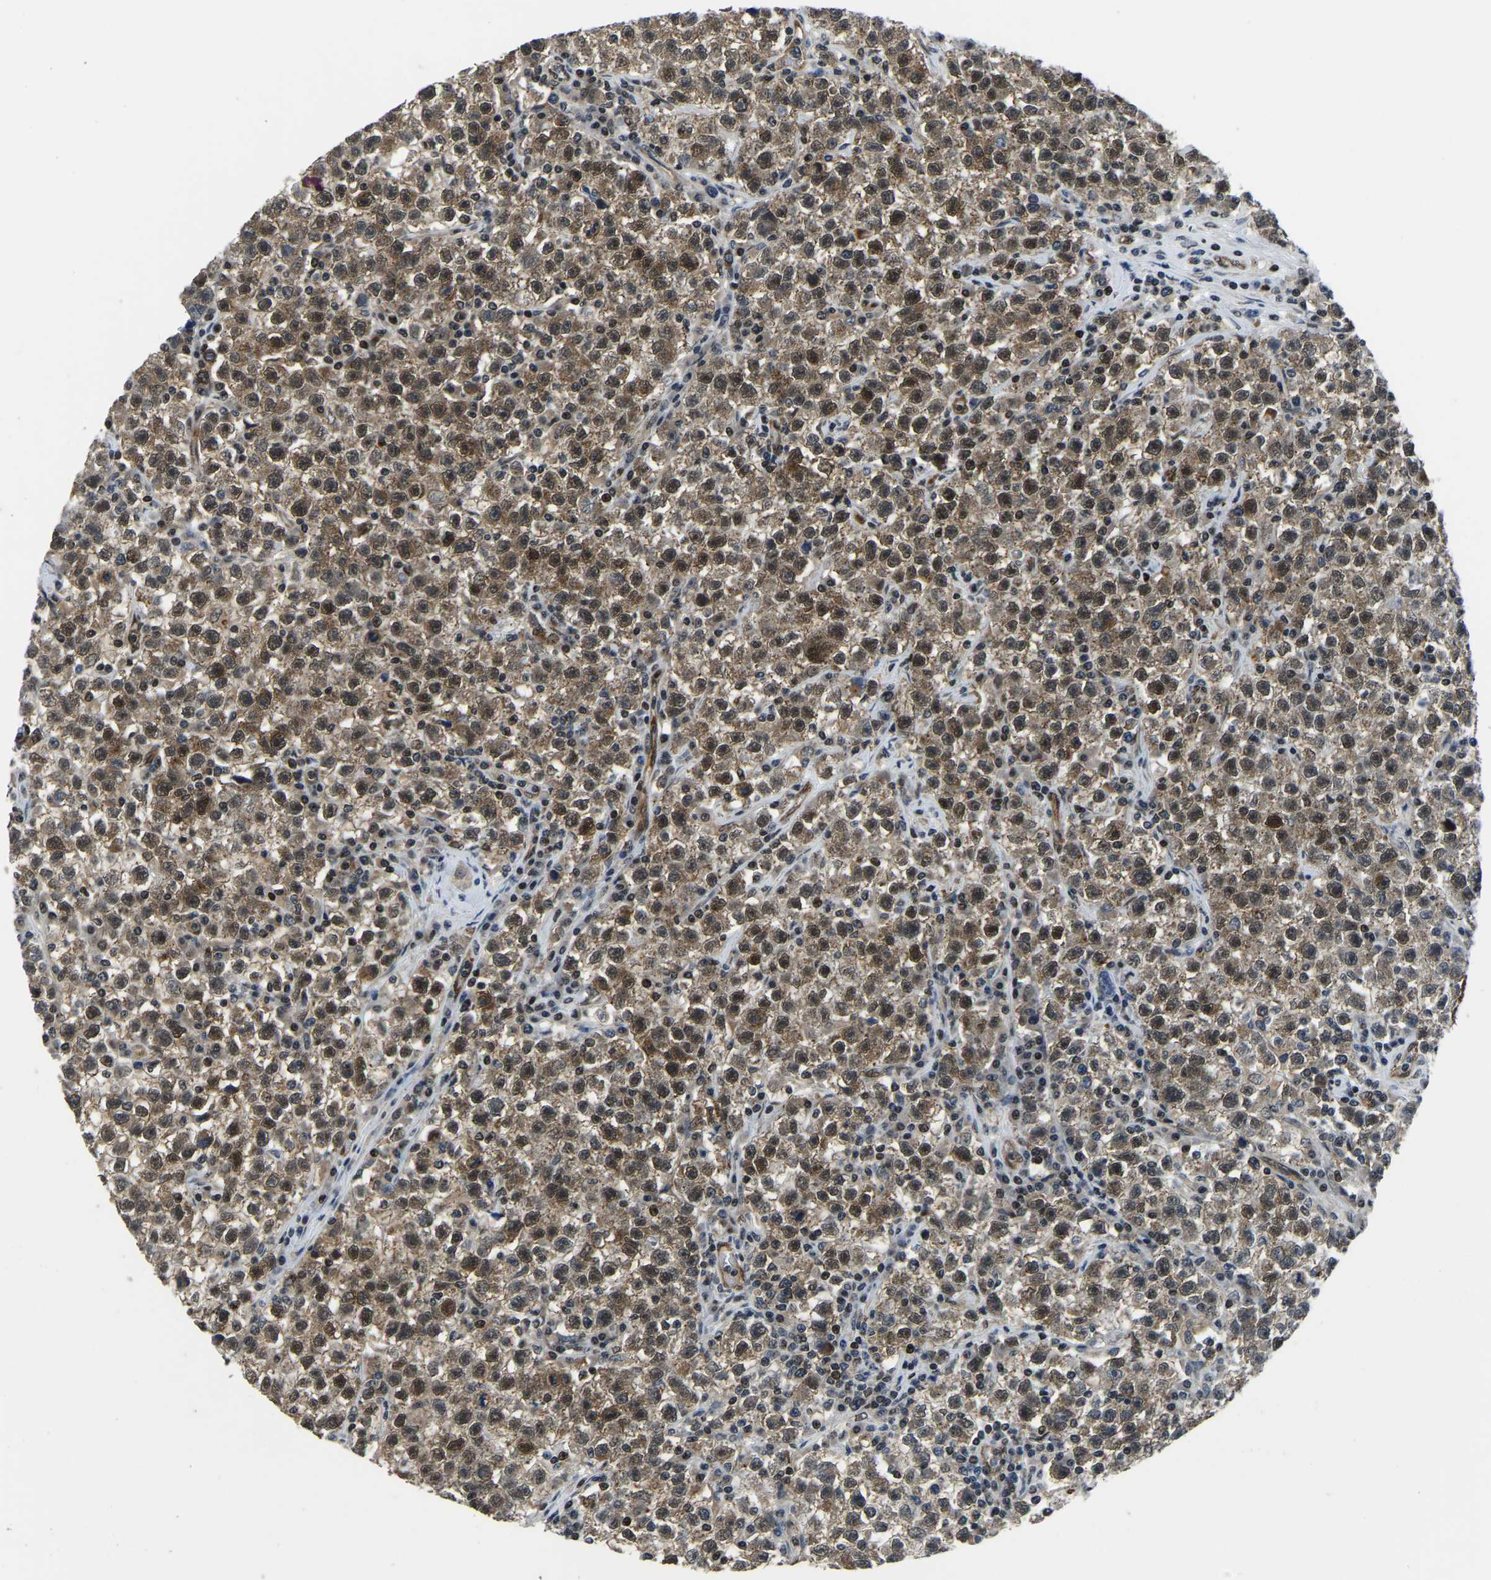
{"staining": {"intensity": "moderate", "quantity": ">75%", "location": "cytoplasmic/membranous,nuclear"}, "tissue": "testis cancer", "cell_type": "Tumor cells", "image_type": "cancer", "snomed": [{"axis": "morphology", "description": "Seminoma, NOS"}, {"axis": "topography", "description": "Testis"}], "caption": "Protein expression analysis of testis cancer displays moderate cytoplasmic/membranous and nuclear staining in approximately >75% of tumor cells.", "gene": "DFFA", "patient": {"sex": "male", "age": 22}}